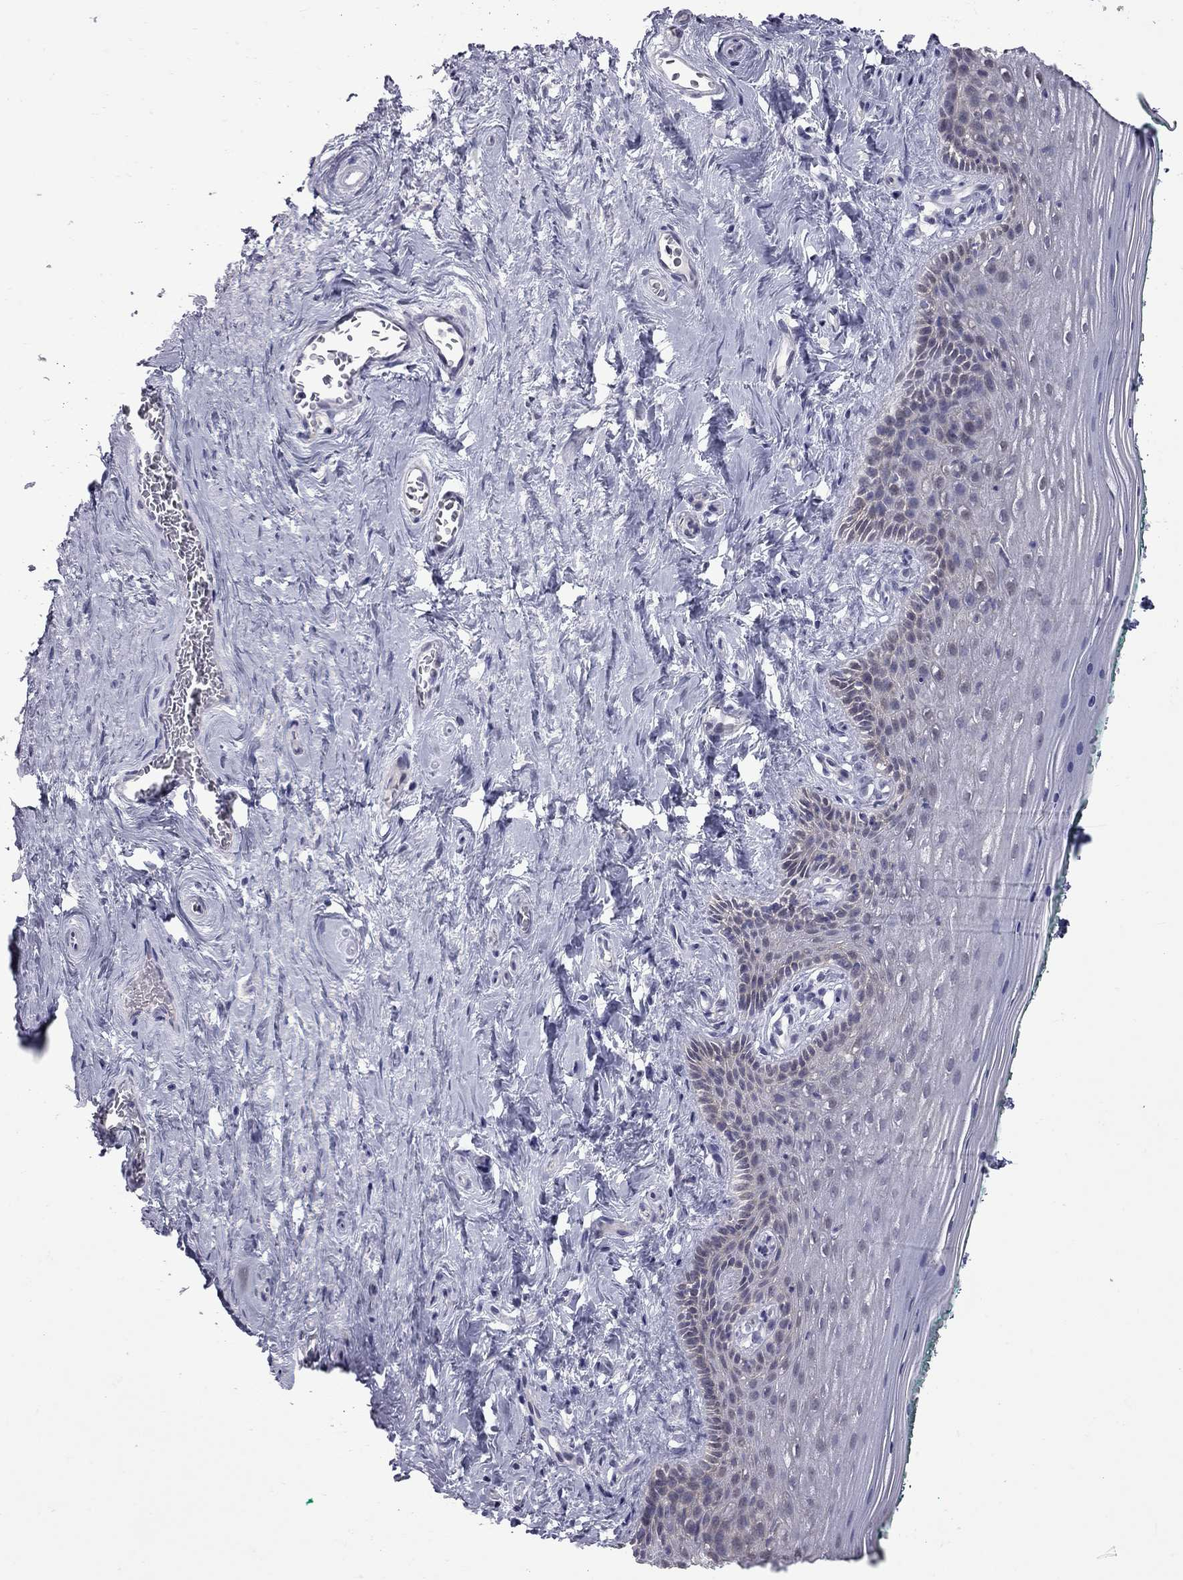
{"staining": {"intensity": "negative", "quantity": "none", "location": "none"}, "tissue": "vagina", "cell_type": "Squamous epithelial cells", "image_type": "normal", "snomed": [{"axis": "morphology", "description": "Normal tissue, NOS"}, {"axis": "topography", "description": "Vagina"}], "caption": "Immunohistochemical staining of unremarkable human vagina reveals no significant positivity in squamous epithelial cells.", "gene": "NRARP", "patient": {"sex": "female", "age": 45}}